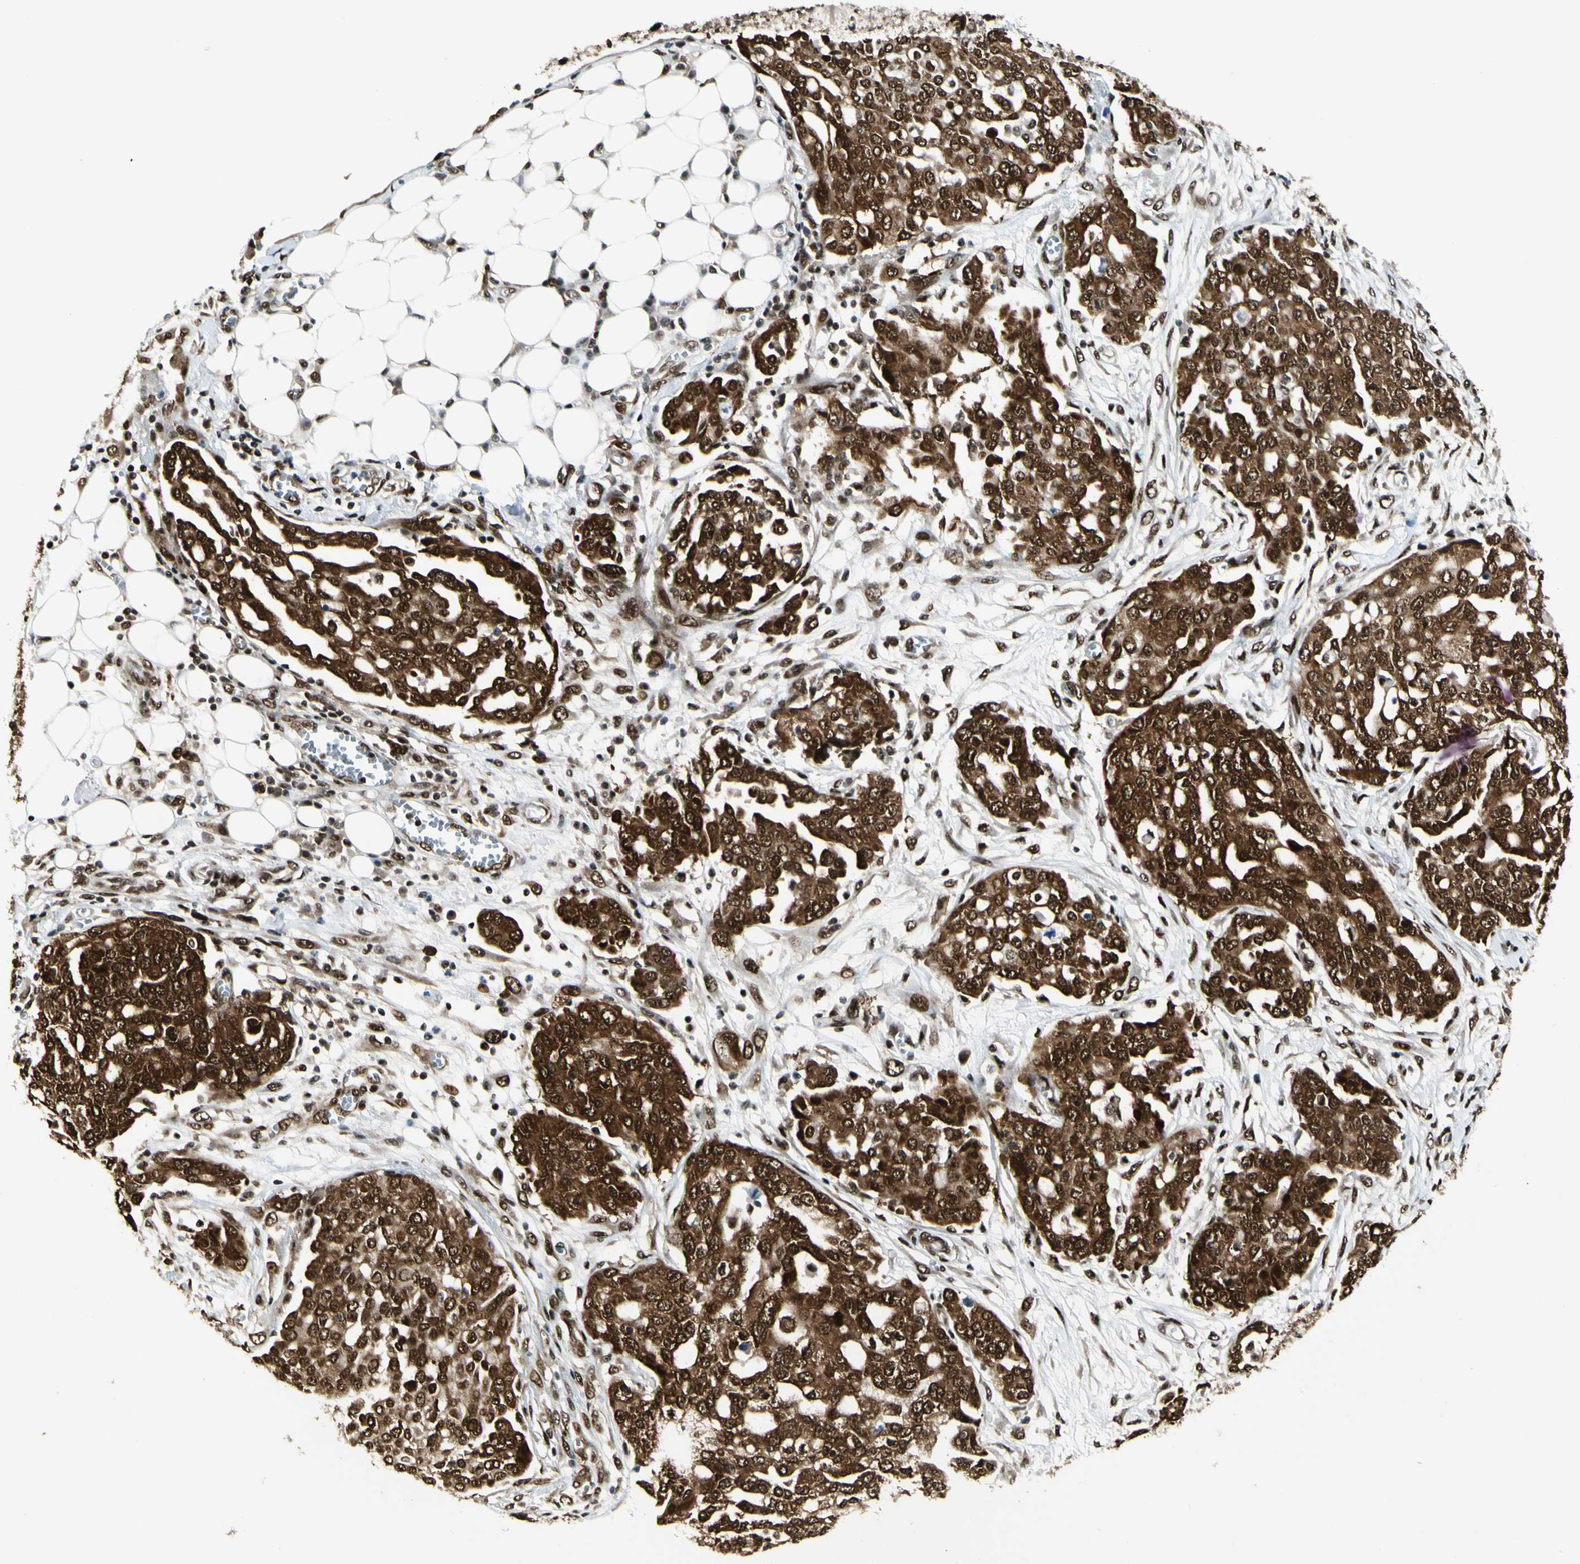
{"staining": {"intensity": "strong", "quantity": ">75%", "location": "cytoplasmic/membranous,nuclear"}, "tissue": "ovarian cancer", "cell_type": "Tumor cells", "image_type": "cancer", "snomed": [{"axis": "morphology", "description": "Cystadenocarcinoma, serous, NOS"}, {"axis": "topography", "description": "Soft tissue"}, {"axis": "topography", "description": "Ovary"}], "caption": "An immunohistochemistry micrograph of neoplastic tissue is shown. Protein staining in brown shows strong cytoplasmic/membranous and nuclear positivity in serous cystadenocarcinoma (ovarian) within tumor cells. (Stains: DAB (3,3'-diaminobenzidine) in brown, nuclei in blue, Microscopy: brightfield microscopy at high magnification).", "gene": "FUS", "patient": {"sex": "female", "age": 57}}